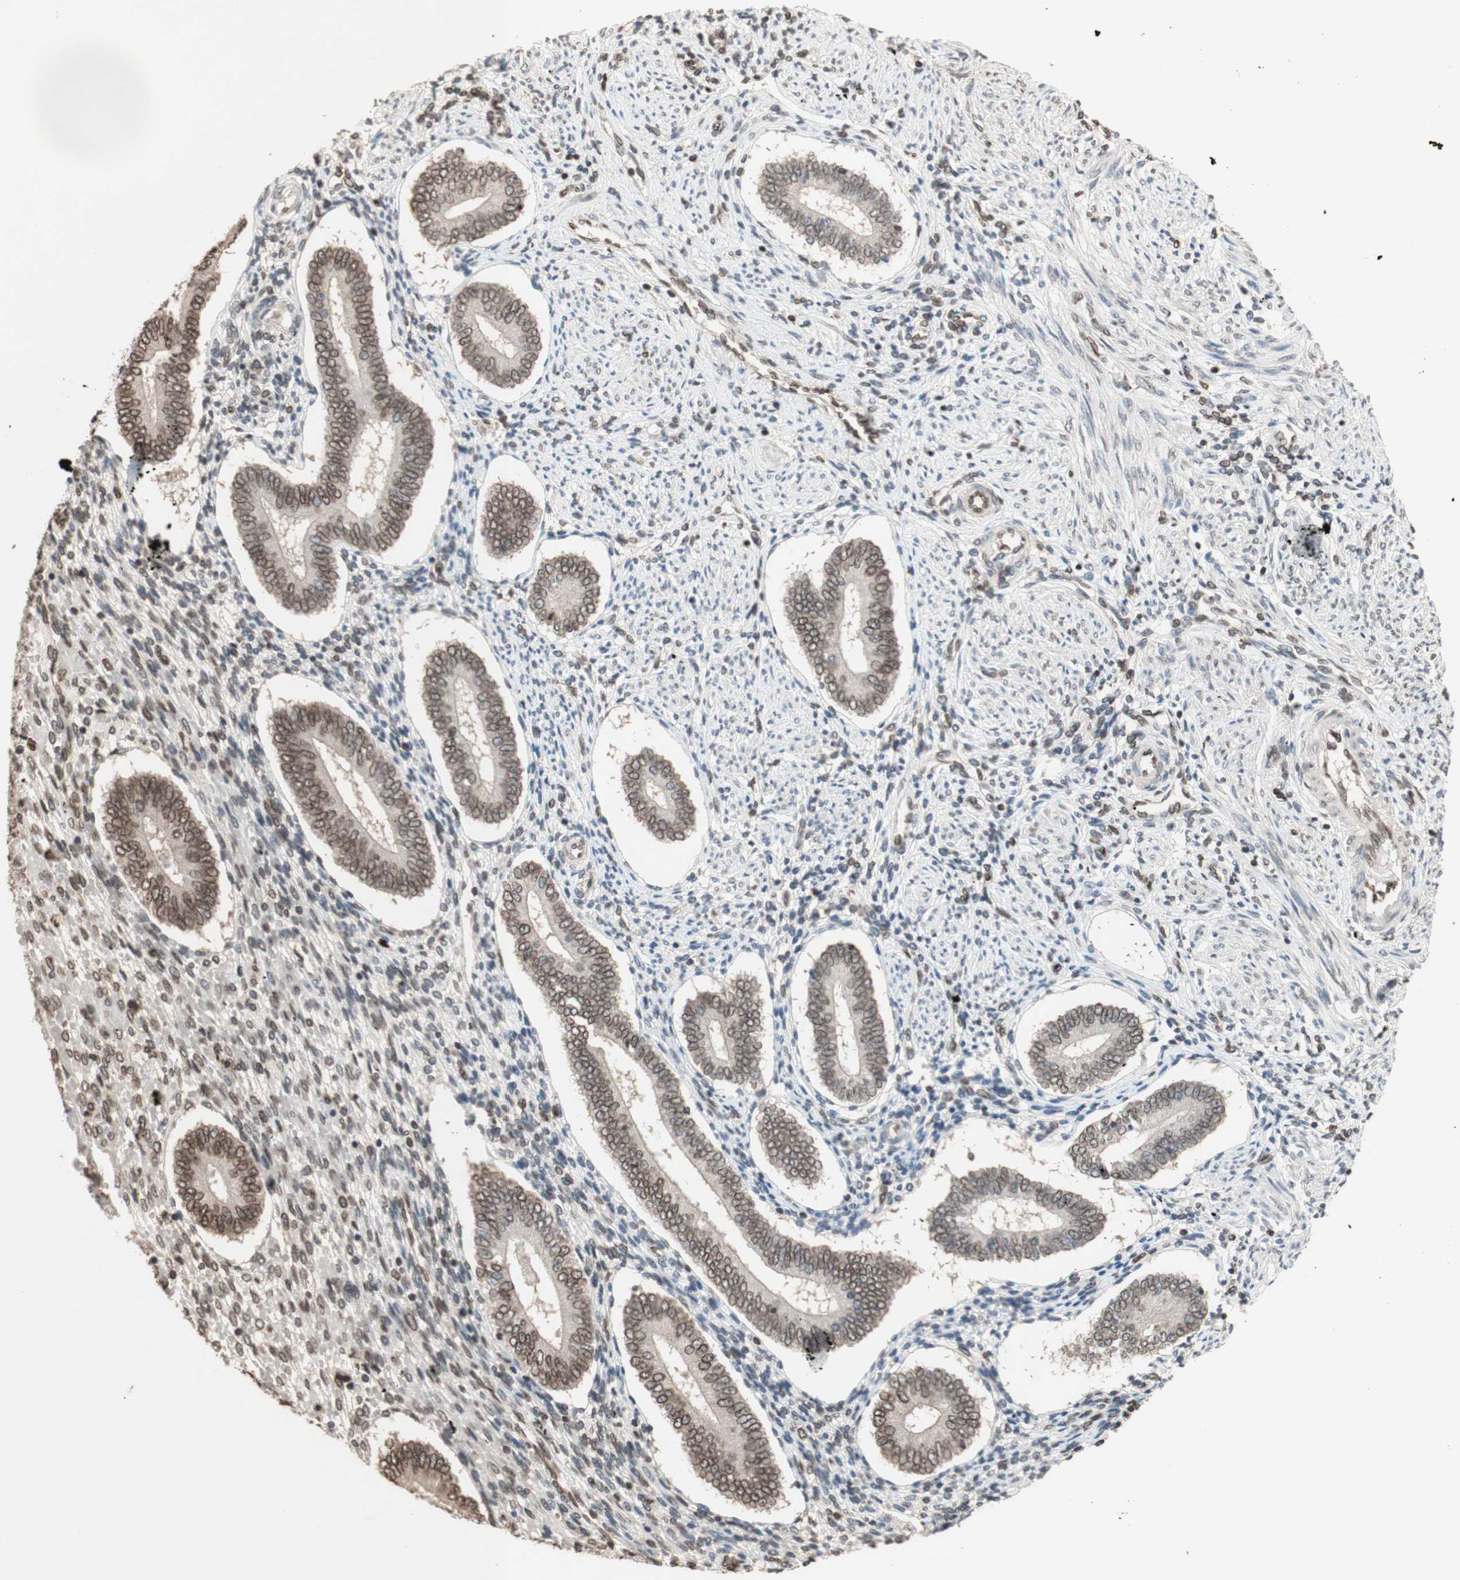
{"staining": {"intensity": "moderate", "quantity": "25%-75%", "location": "cytoplasmic/membranous,nuclear"}, "tissue": "endometrium", "cell_type": "Cells in endometrial stroma", "image_type": "normal", "snomed": [{"axis": "morphology", "description": "Normal tissue, NOS"}, {"axis": "topography", "description": "Endometrium"}], "caption": "An IHC image of normal tissue is shown. Protein staining in brown highlights moderate cytoplasmic/membranous,nuclear positivity in endometrium within cells in endometrial stroma. The staining is performed using DAB brown chromogen to label protein expression. The nuclei are counter-stained blue using hematoxylin.", "gene": "TMPO", "patient": {"sex": "female", "age": 42}}